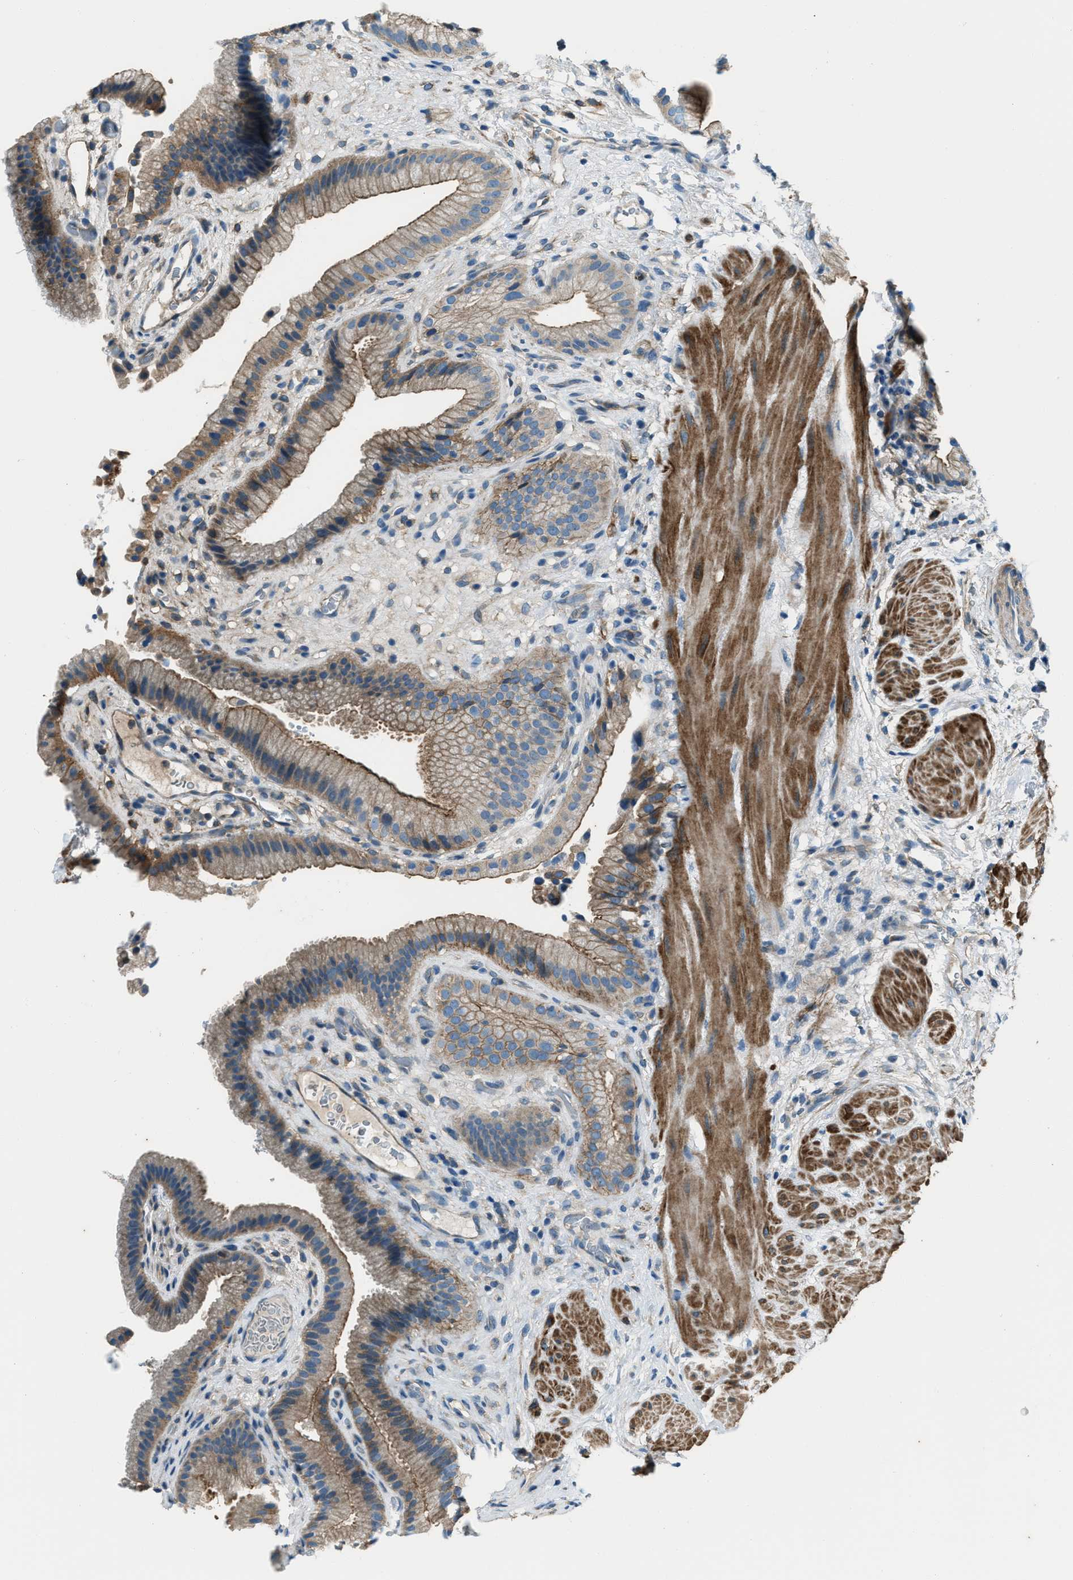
{"staining": {"intensity": "moderate", "quantity": ">75%", "location": "cytoplasmic/membranous"}, "tissue": "gallbladder", "cell_type": "Glandular cells", "image_type": "normal", "snomed": [{"axis": "morphology", "description": "Normal tissue, NOS"}, {"axis": "topography", "description": "Gallbladder"}], "caption": "Gallbladder stained for a protein (brown) reveals moderate cytoplasmic/membranous positive expression in about >75% of glandular cells.", "gene": "SVIL", "patient": {"sex": "male", "age": 49}}